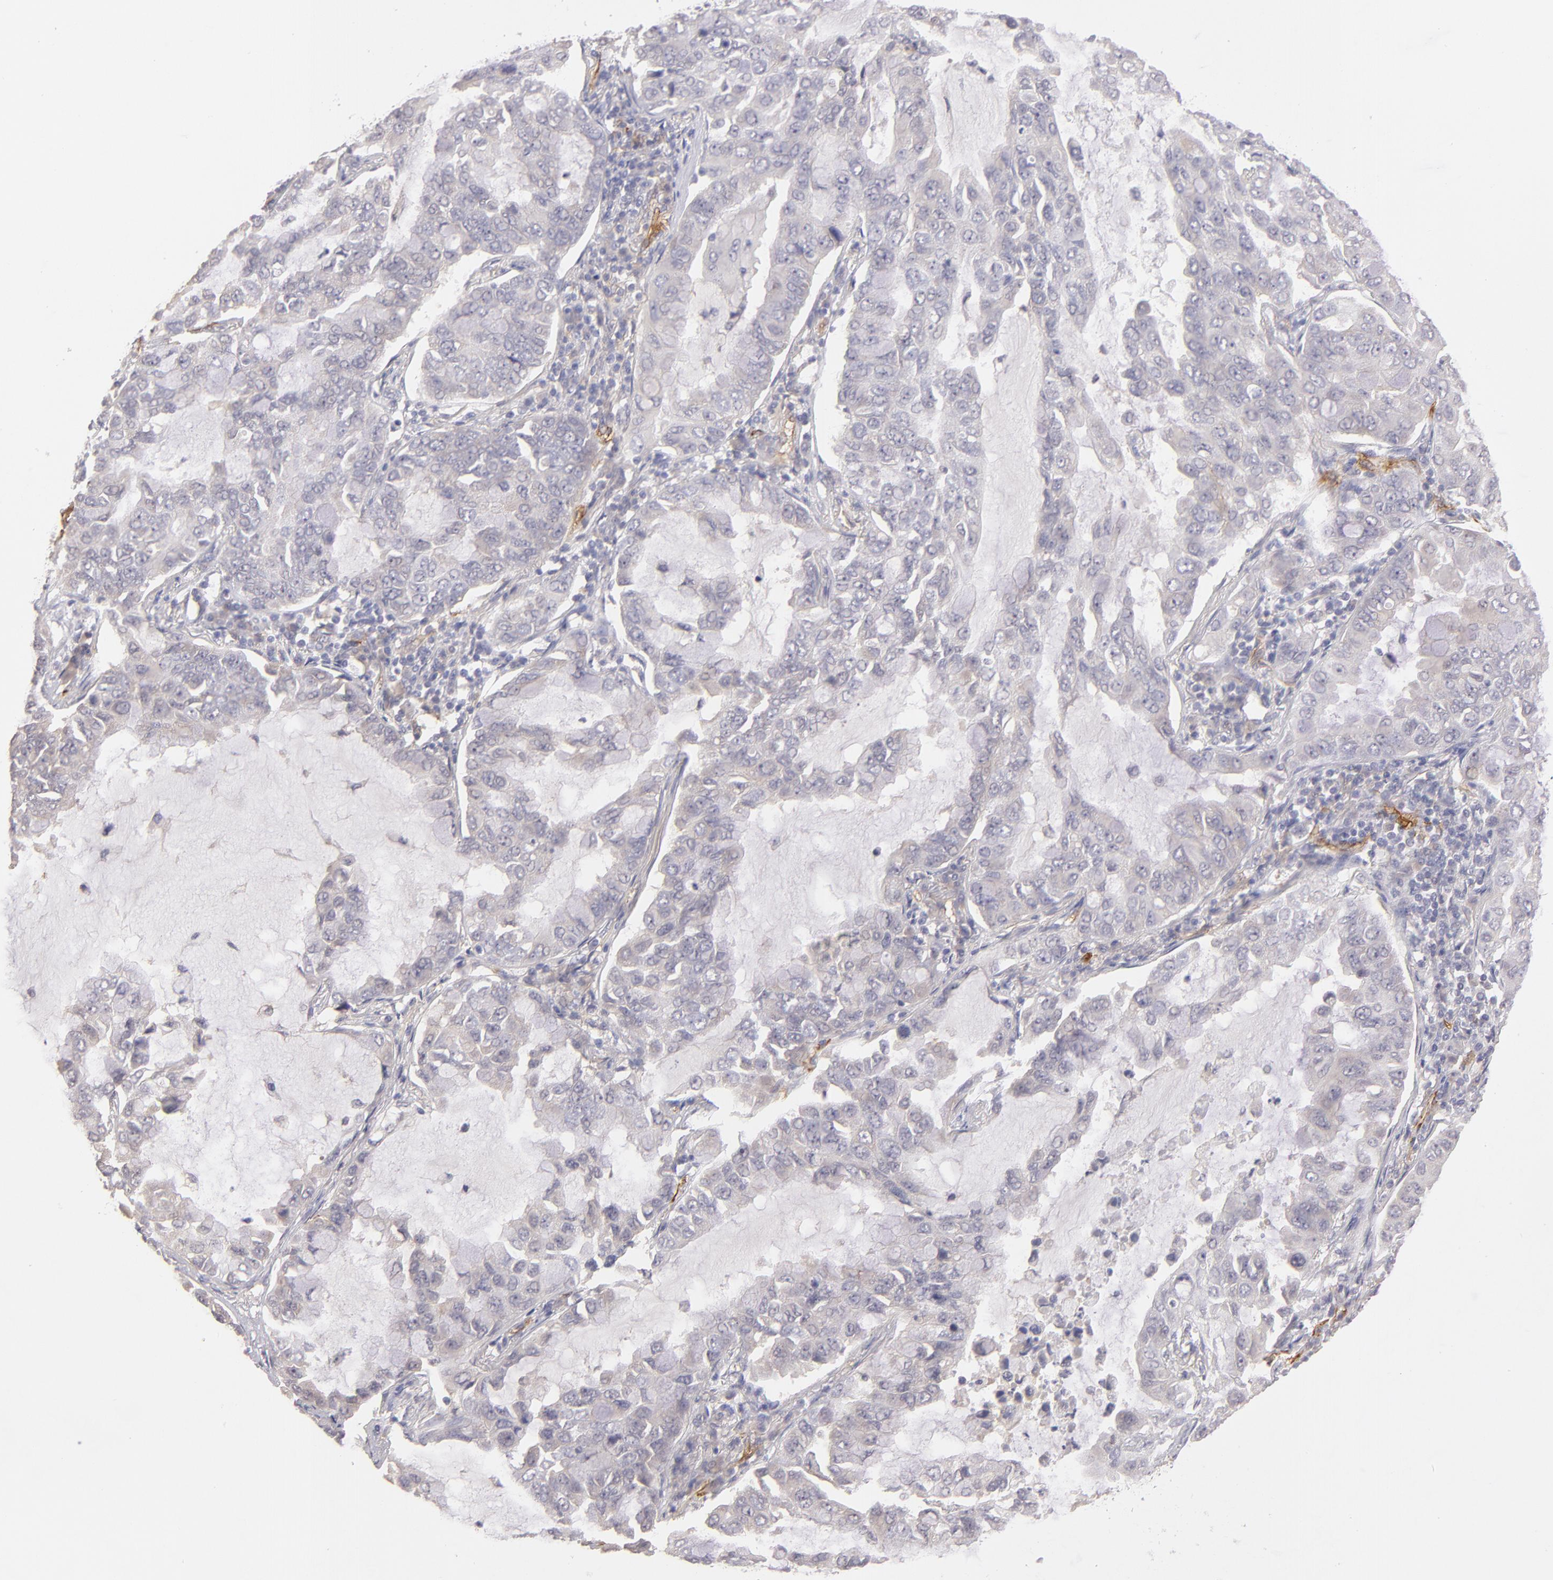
{"staining": {"intensity": "negative", "quantity": "none", "location": "none"}, "tissue": "lung cancer", "cell_type": "Tumor cells", "image_type": "cancer", "snomed": [{"axis": "morphology", "description": "Adenocarcinoma, NOS"}, {"axis": "topography", "description": "Lung"}], "caption": "High magnification brightfield microscopy of lung cancer (adenocarcinoma) stained with DAB (brown) and counterstained with hematoxylin (blue): tumor cells show no significant positivity. (Immunohistochemistry (ihc), brightfield microscopy, high magnification).", "gene": "THBD", "patient": {"sex": "male", "age": 64}}